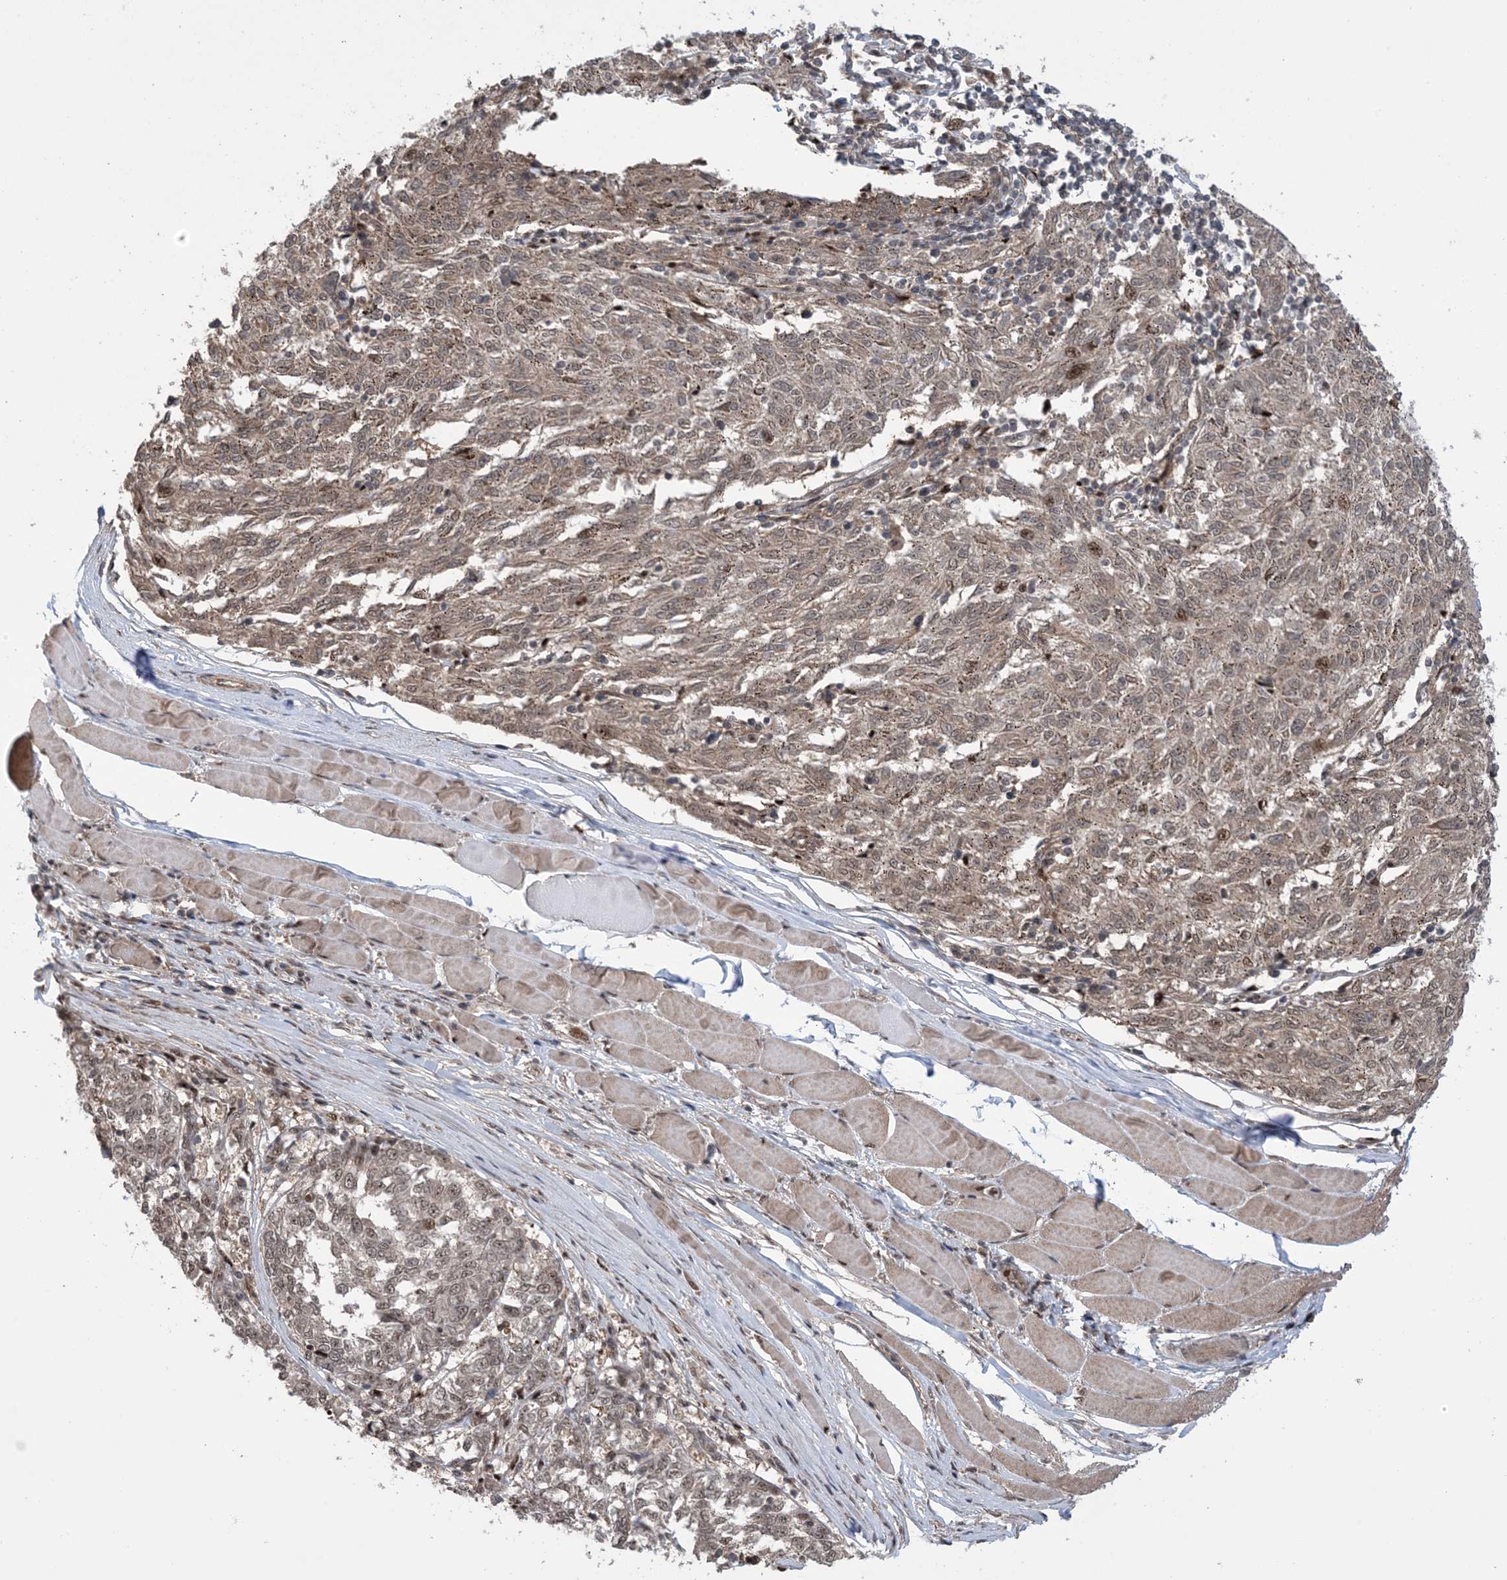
{"staining": {"intensity": "moderate", "quantity": "<25%", "location": "nuclear"}, "tissue": "melanoma", "cell_type": "Tumor cells", "image_type": "cancer", "snomed": [{"axis": "morphology", "description": "Malignant melanoma, NOS"}, {"axis": "topography", "description": "Skin"}], "caption": "A brown stain highlights moderate nuclear positivity of a protein in melanoma tumor cells.", "gene": "ZNF710", "patient": {"sex": "female", "age": 72}}